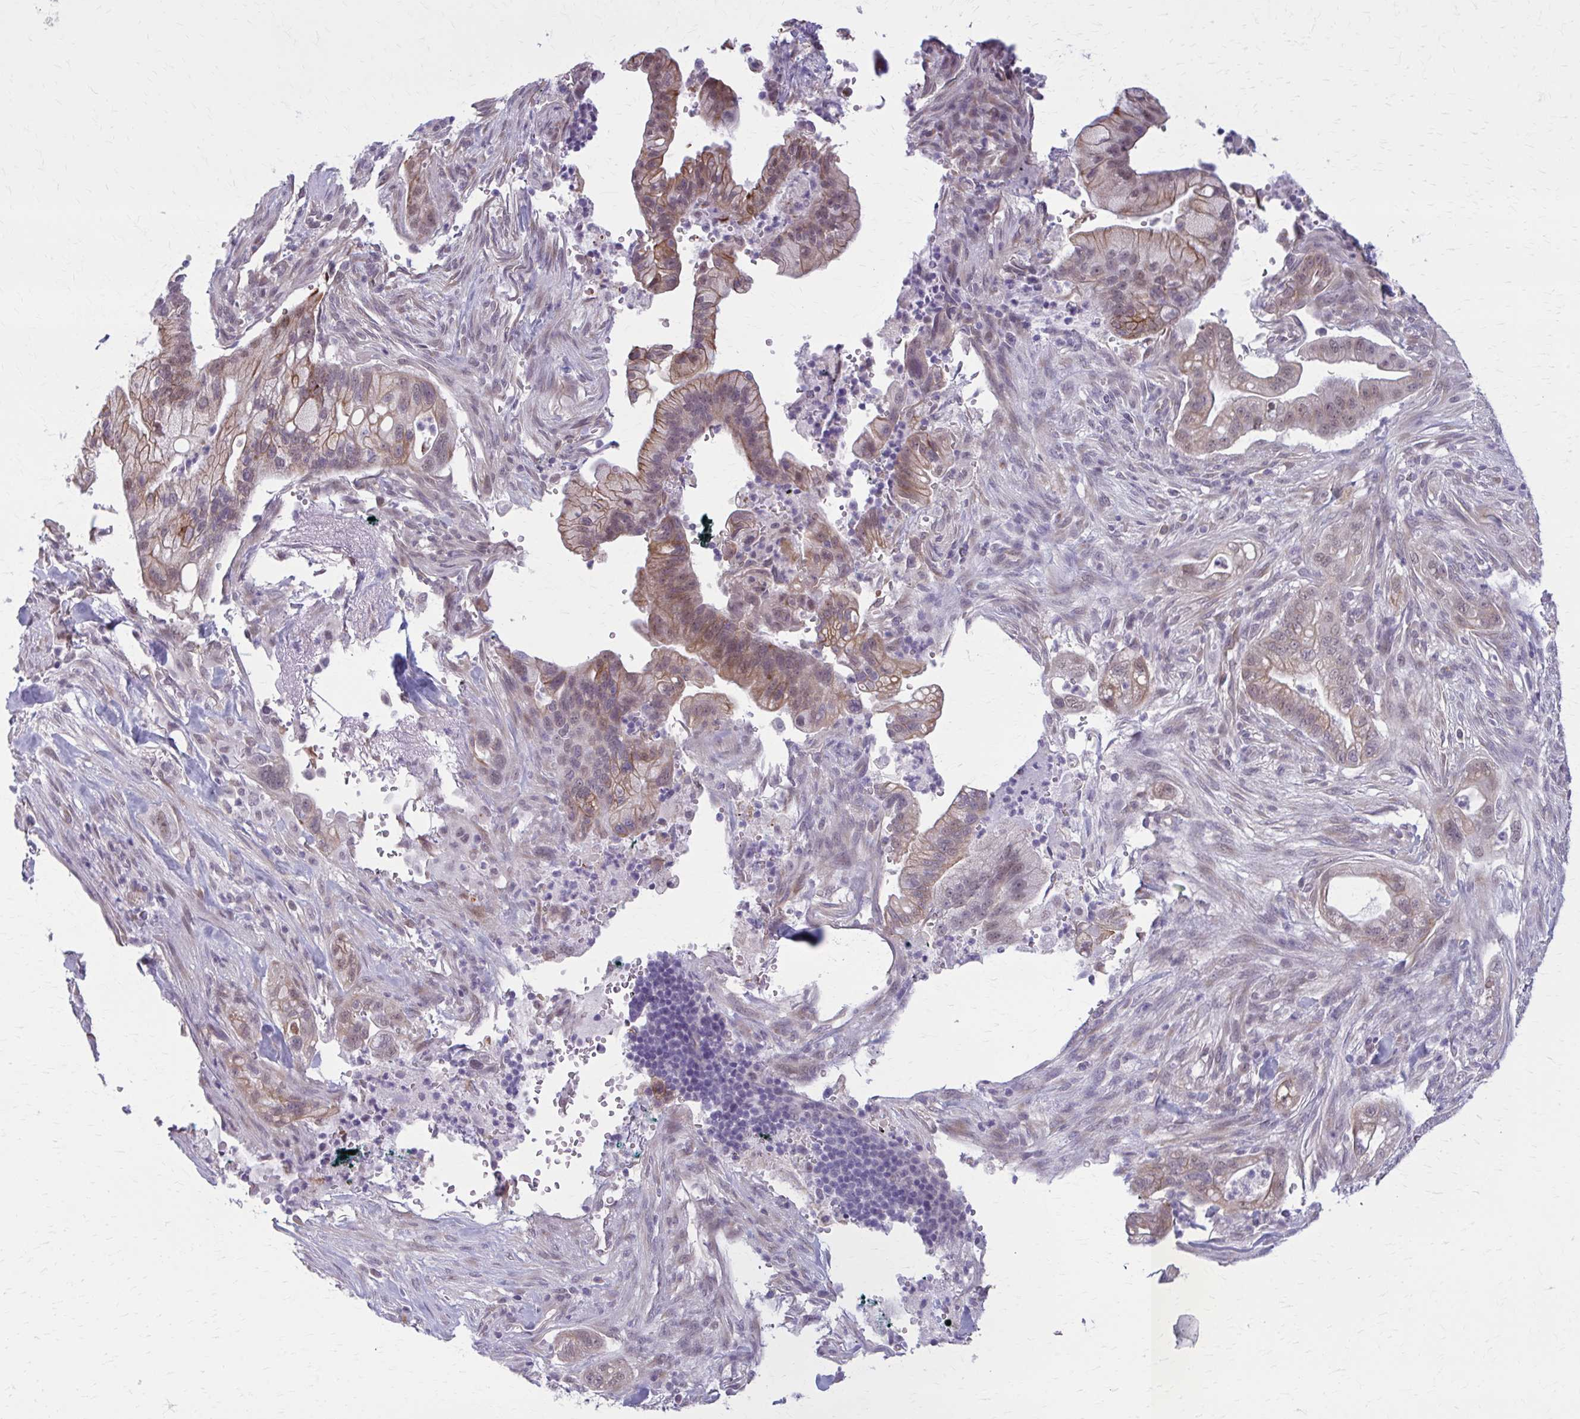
{"staining": {"intensity": "moderate", "quantity": ">75%", "location": "cytoplasmic/membranous"}, "tissue": "pancreatic cancer", "cell_type": "Tumor cells", "image_type": "cancer", "snomed": [{"axis": "morphology", "description": "Adenocarcinoma, NOS"}, {"axis": "topography", "description": "Pancreas"}], "caption": "An IHC micrograph of neoplastic tissue is shown. Protein staining in brown highlights moderate cytoplasmic/membranous positivity in pancreatic cancer (adenocarcinoma) within tumor cells.", "gene": "NUMBL", "patient": {"sex": "male", "age": 44}}